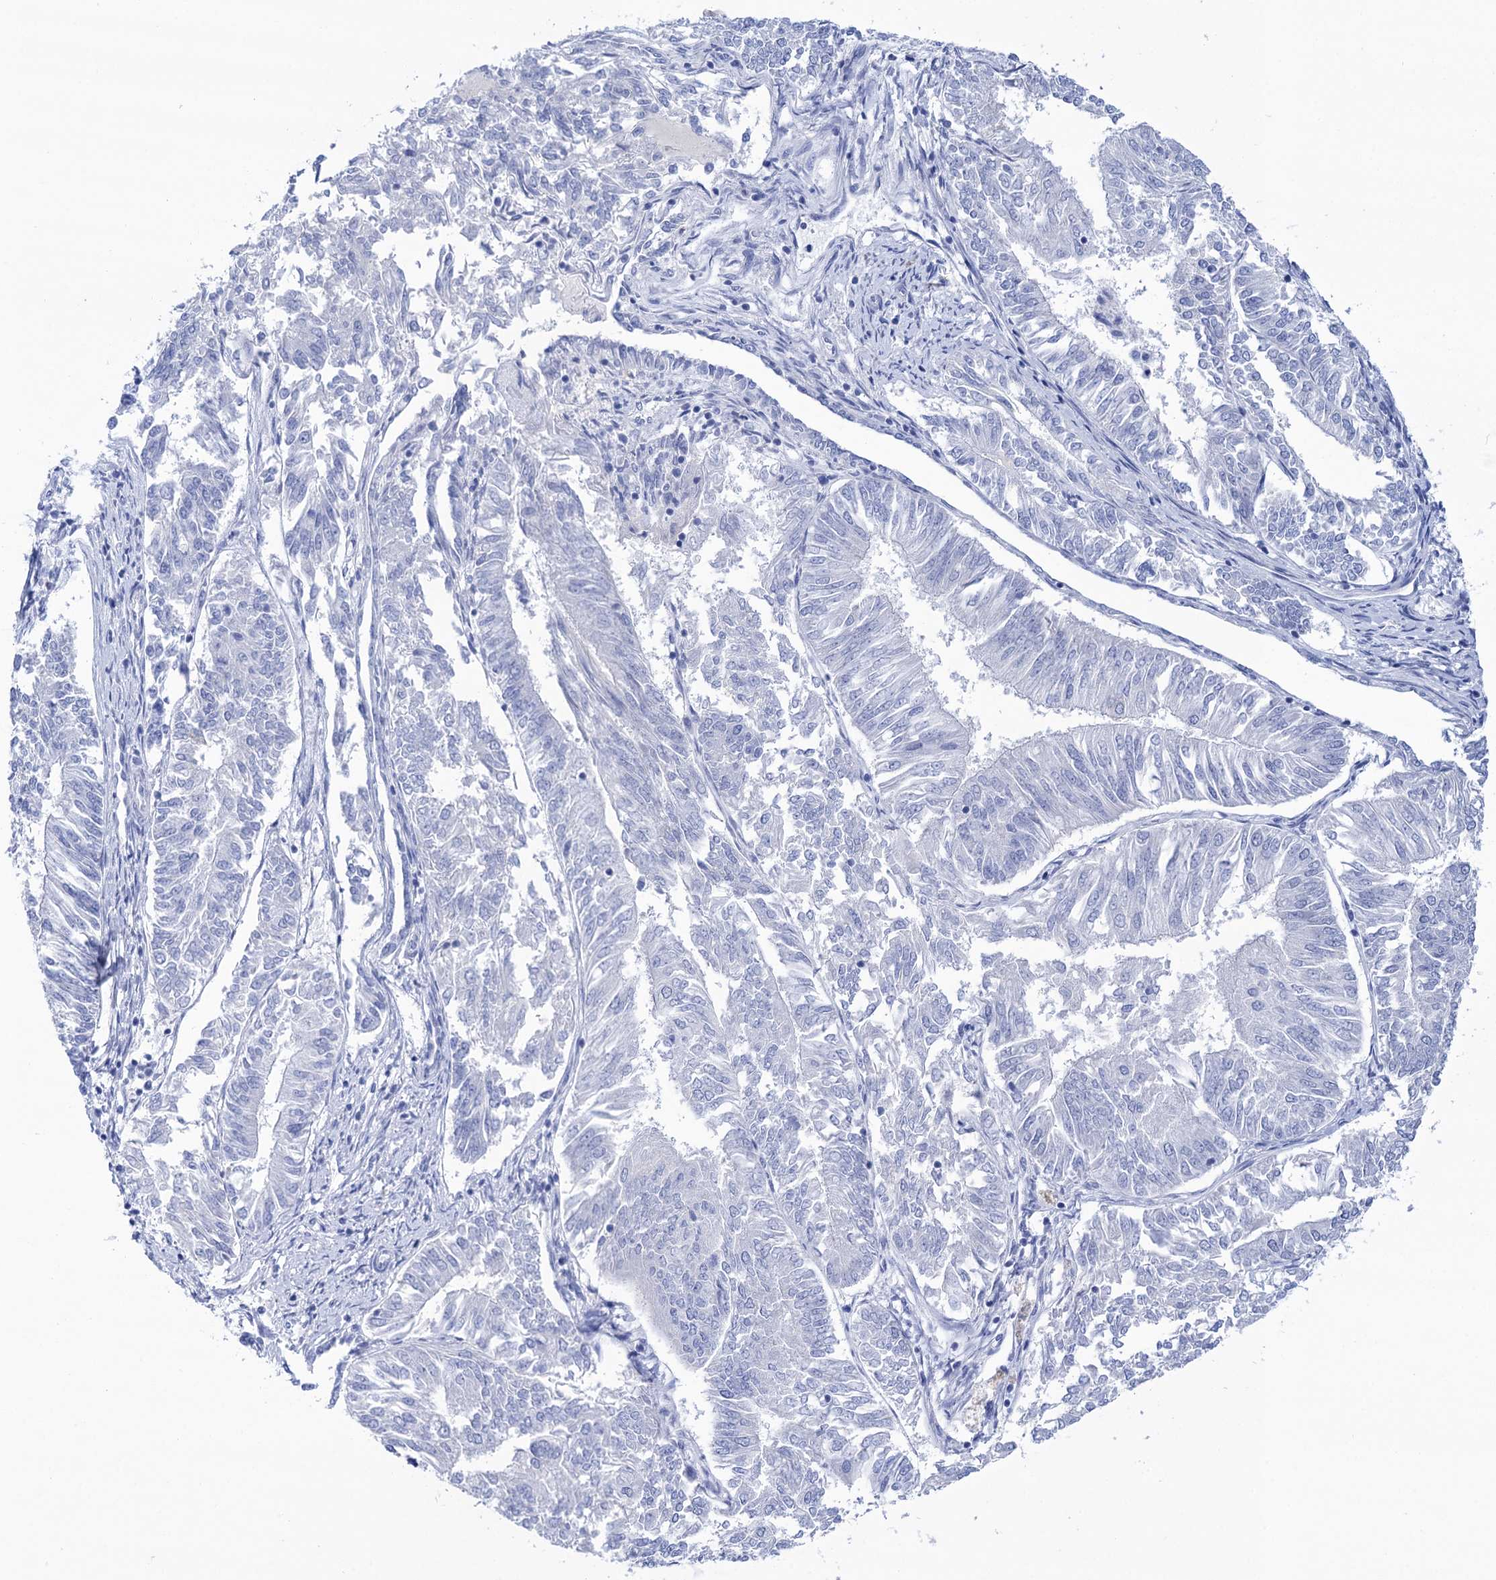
{"staining": {"intensity": "negative", "quantity": "none", "location": "none"}, "tissue": "endometrial cancer", "cell_type": "Tumor cells", "image_type": "cancer", "snomed": [{"axis": "morphology", "description": "Adenocarcinoma, NOS"}, {"axis": "topography", "description": "Endometrium"}], "caption": "DAB (3,3'-diaminobenzidine) immunohistochemical staining of endometrial cancer reveals no significant expression in tumor cells.", "gene": "YARS2", "patient": {"sex": "female", "age": 58}}